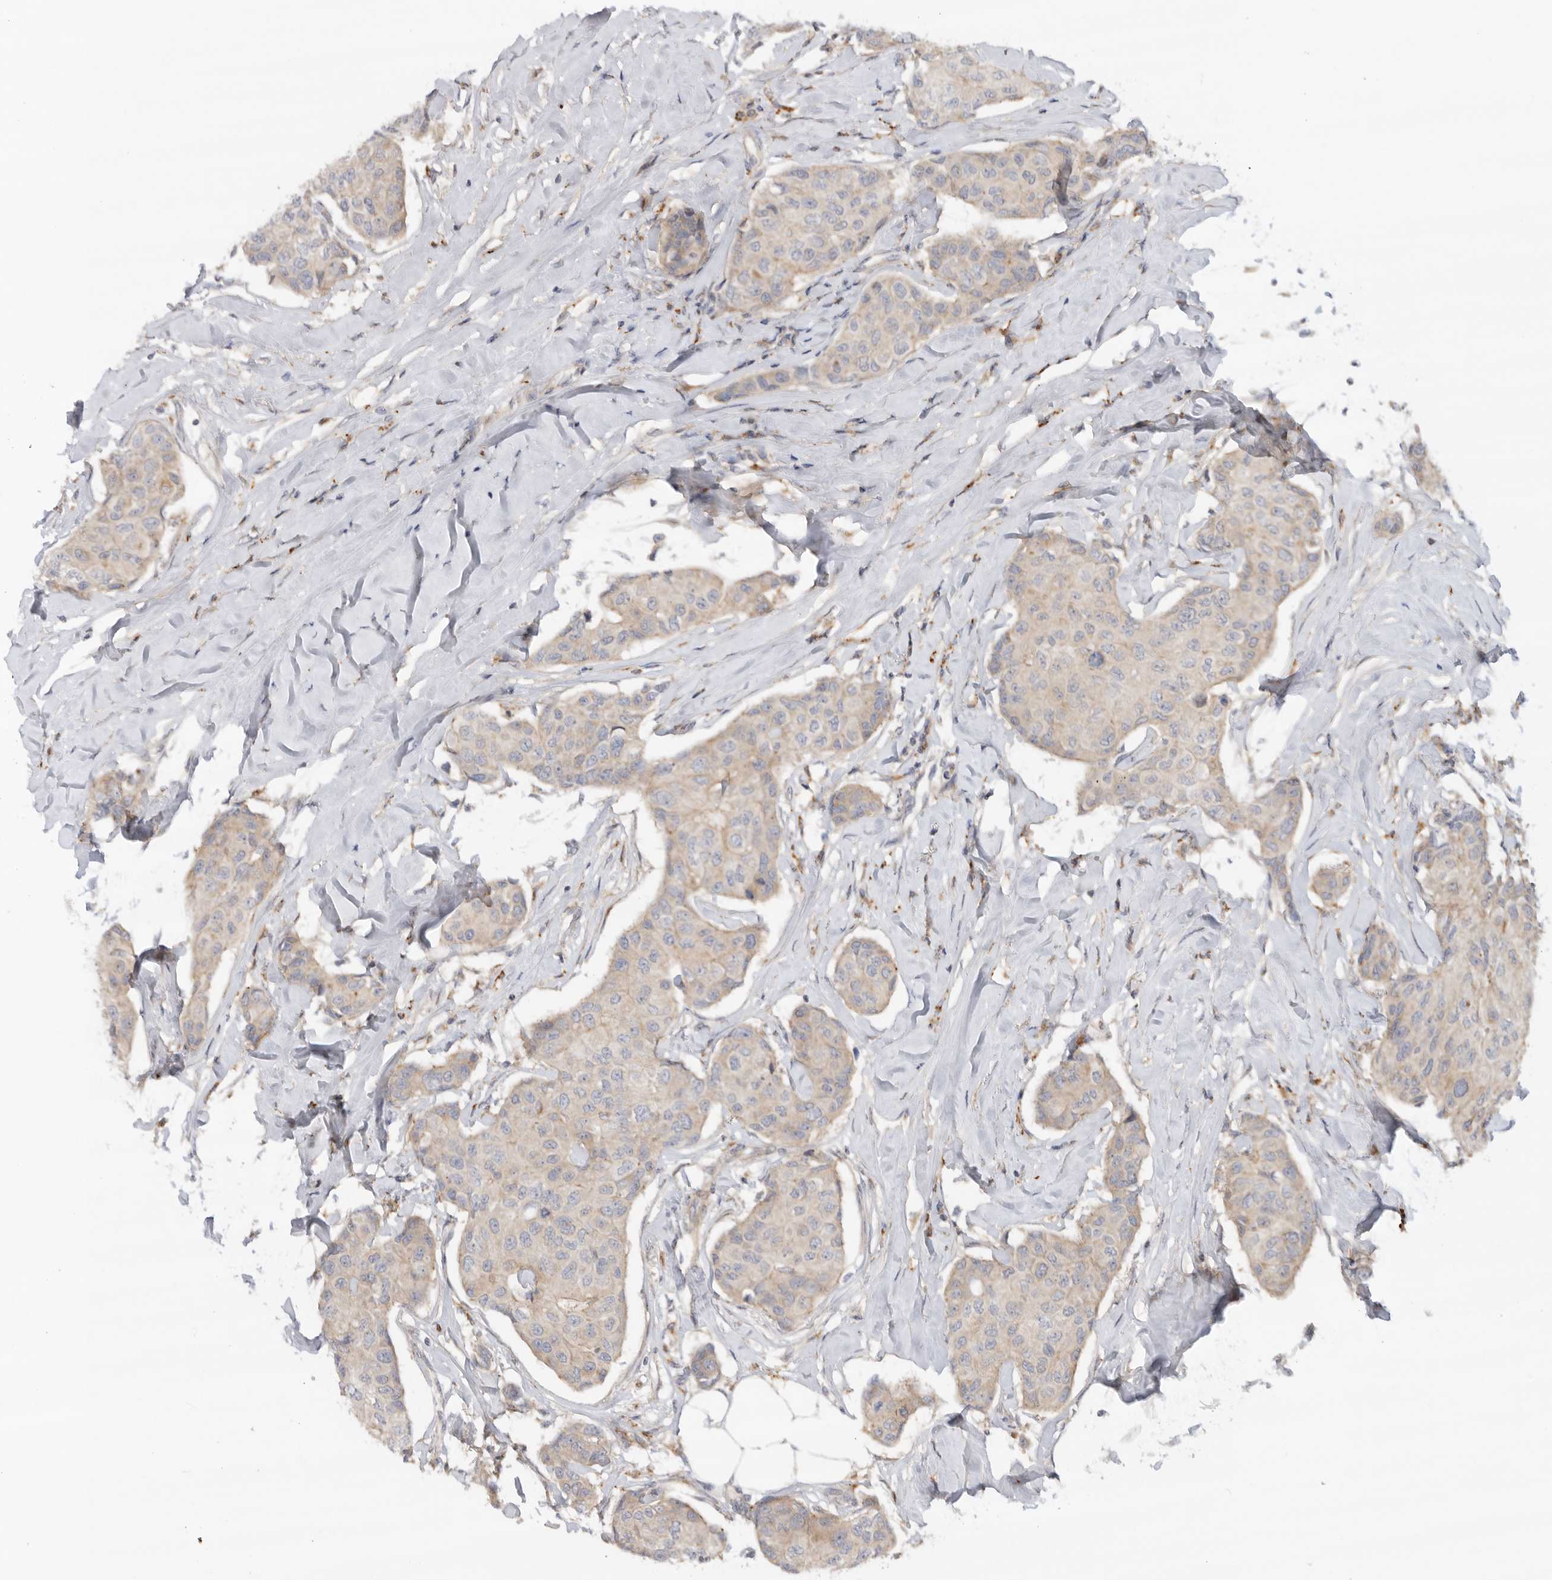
{"staining": {"intensity": "weak", "quantity": "<25%", "location": "cytoplasmic/membranous"}, "tissue": "breast cancer", "cell_type": "Tumor cells", "image_type": "cancer", "snomed": [{"axis": "morphology", "description": "Duct carcinoma"}, {"axis": "topography", "description": "Breast"}], "caption": "This is an immunohistochemistry (IHC) micrograph of breast cancer. There is no staining in tumor cells.", "gene": "GNE", "patient": {"sex": "female", "age": 80}}